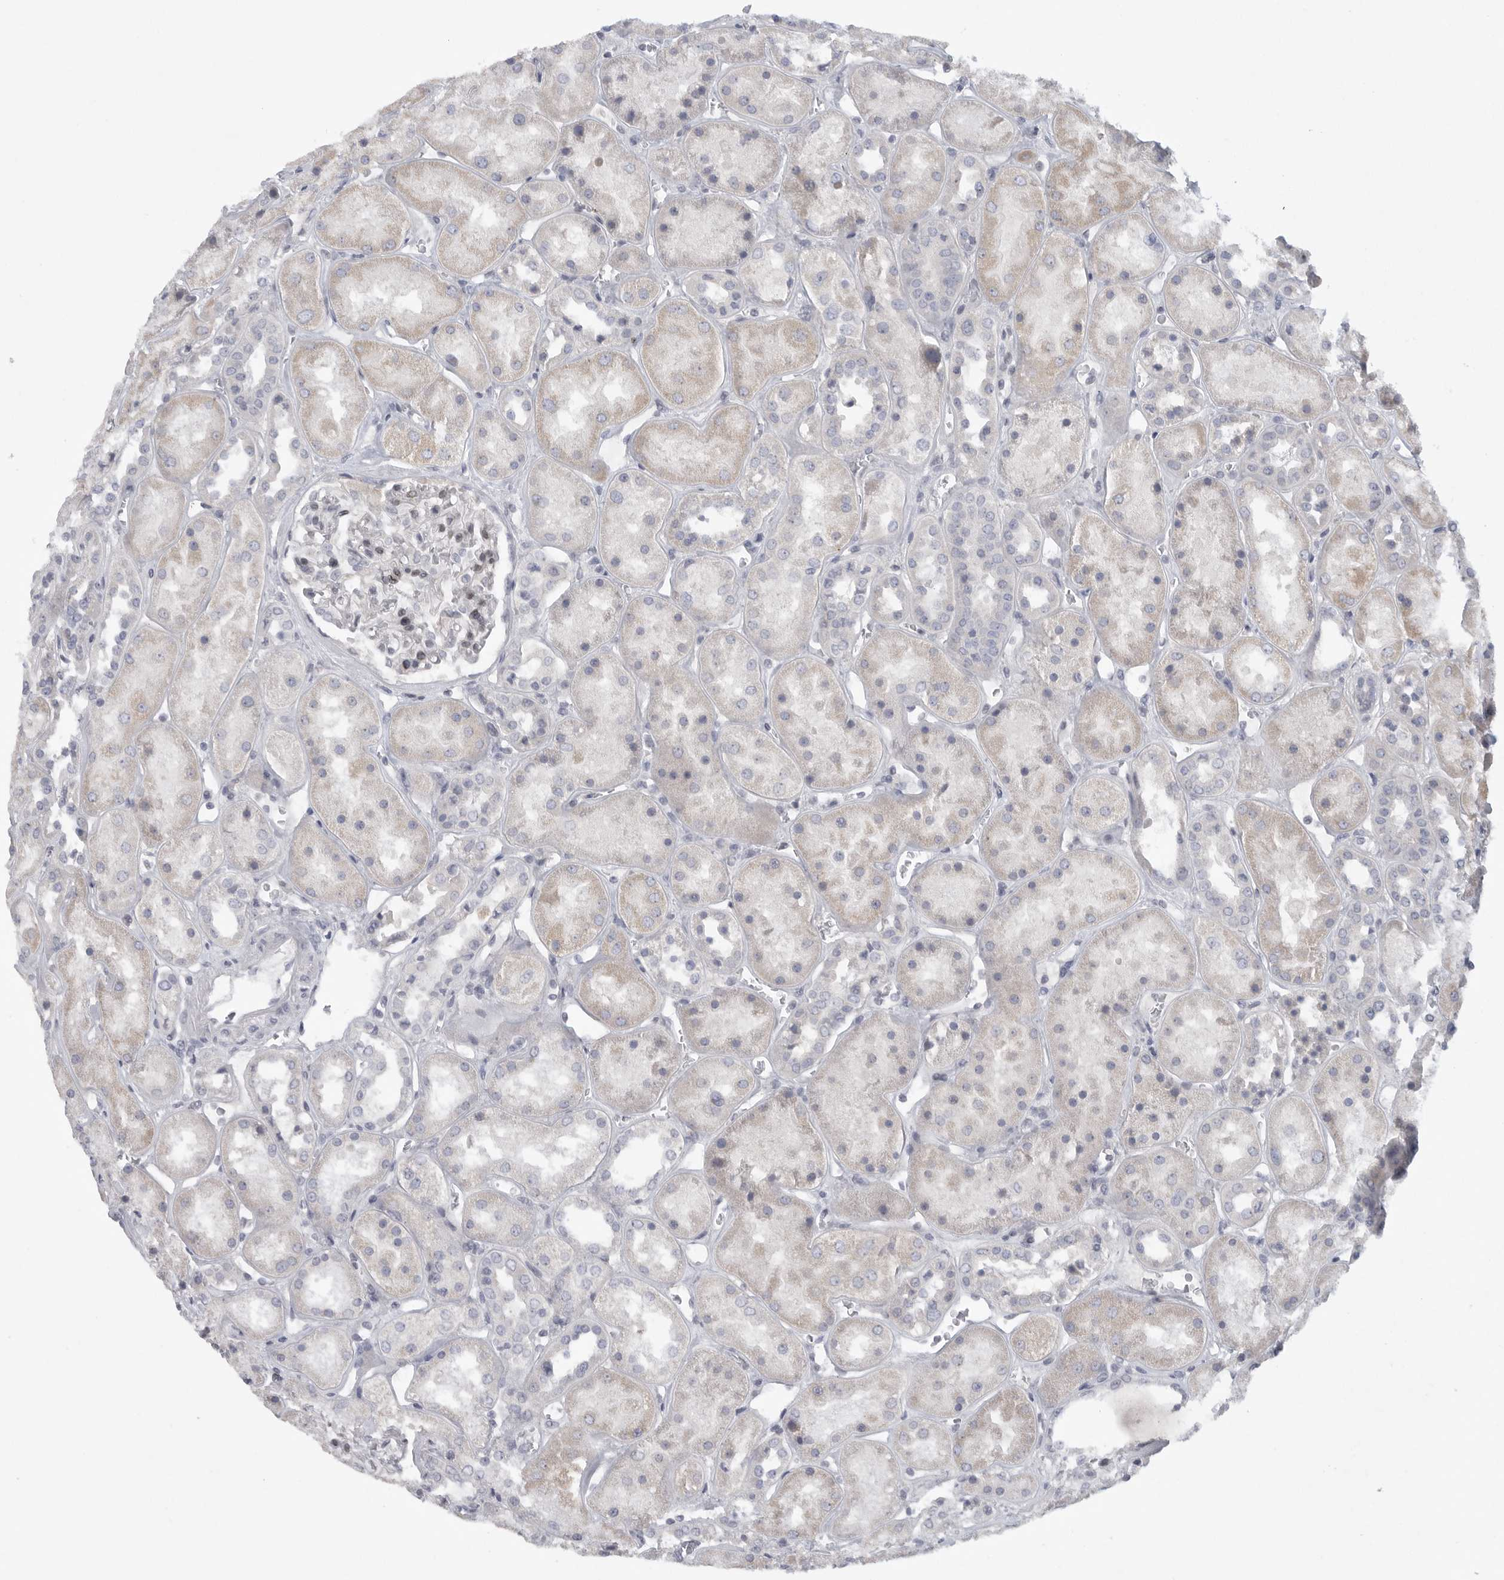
{"staining": {"intensity": "negative", "quantity": "none", "location": "none"}, "tissue": "kidney", "cell_type": "Cells in glomeruli", "image_type": "normal", "snomed": [{"axis": "morphology", "description": "Normal tissue, NOS"}, {"axis": "topography", "description": "Kidney"}], "caption": "DAB (3,3'-diaminobenzidine) immunohistochemical staining of normal human kidney shows no significant staining in cells in glomeruli.", "gene": "TMEM69", "patient": {"sex": "male", "age": 70}}